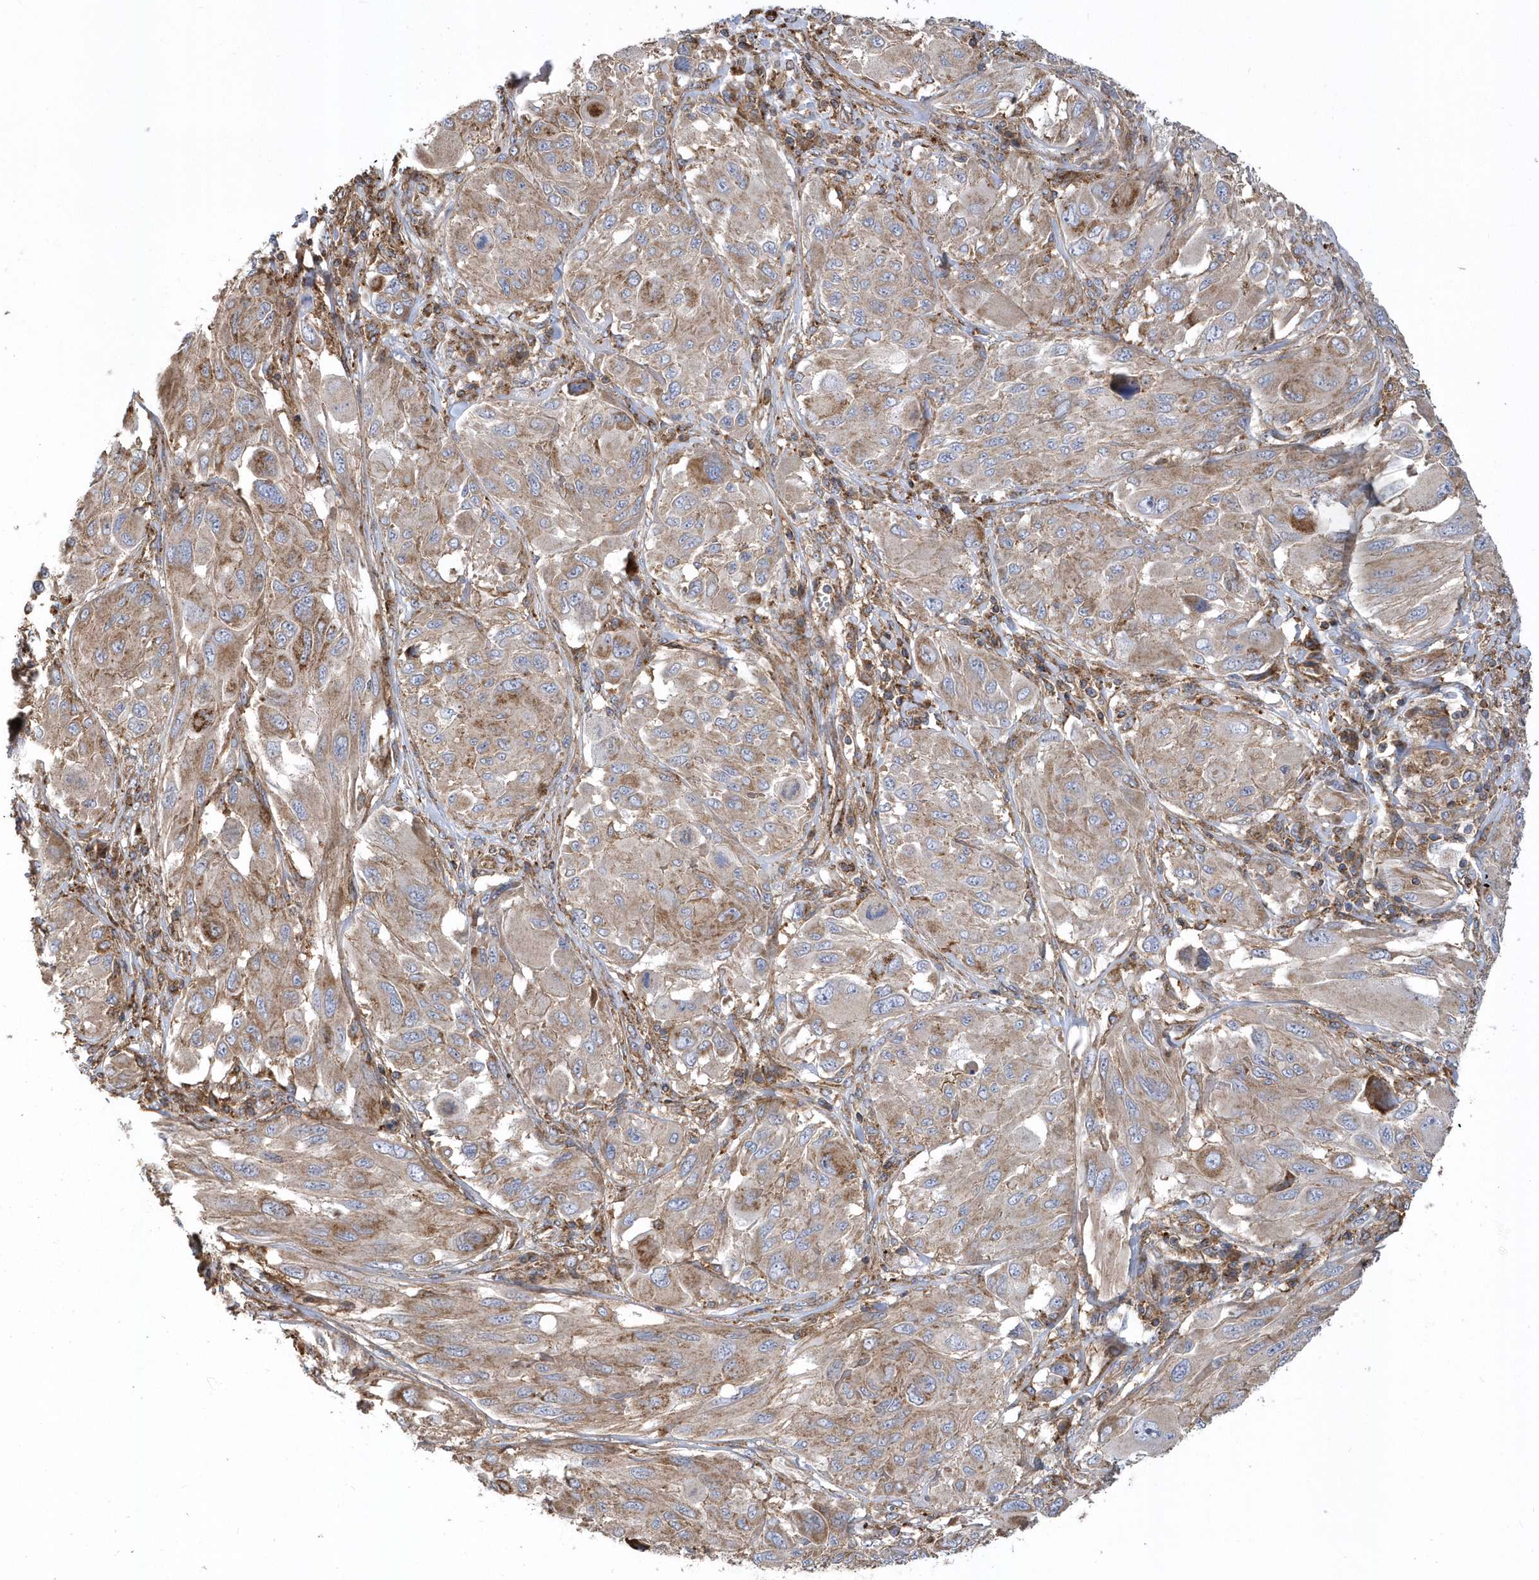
{"staining": {"intensity": "weak", "quantity": ">75%", "location": "cytoplasmic/membranous"}, "tissue": "melanoma", "cell_type": "Tumor cells", "image_type": "cancer", "snomed": [{"axis": "morphology", "description": "Malignant melanoma, NOS"}, {"axis": "topography", "description": "Skin"}], "caption": "High-magnification brightfield microscopy of melanoma stained with DAB (3,3'-diaminobenzidine) (brown) and counterstained with hematoxylin (blue). tumor cells exhibit weak cytoplasmic/membranous positivity is identified in approximately>75% of cells.", "gene": "TRAIP", "patient": {"sex": "female", "age": 91}}